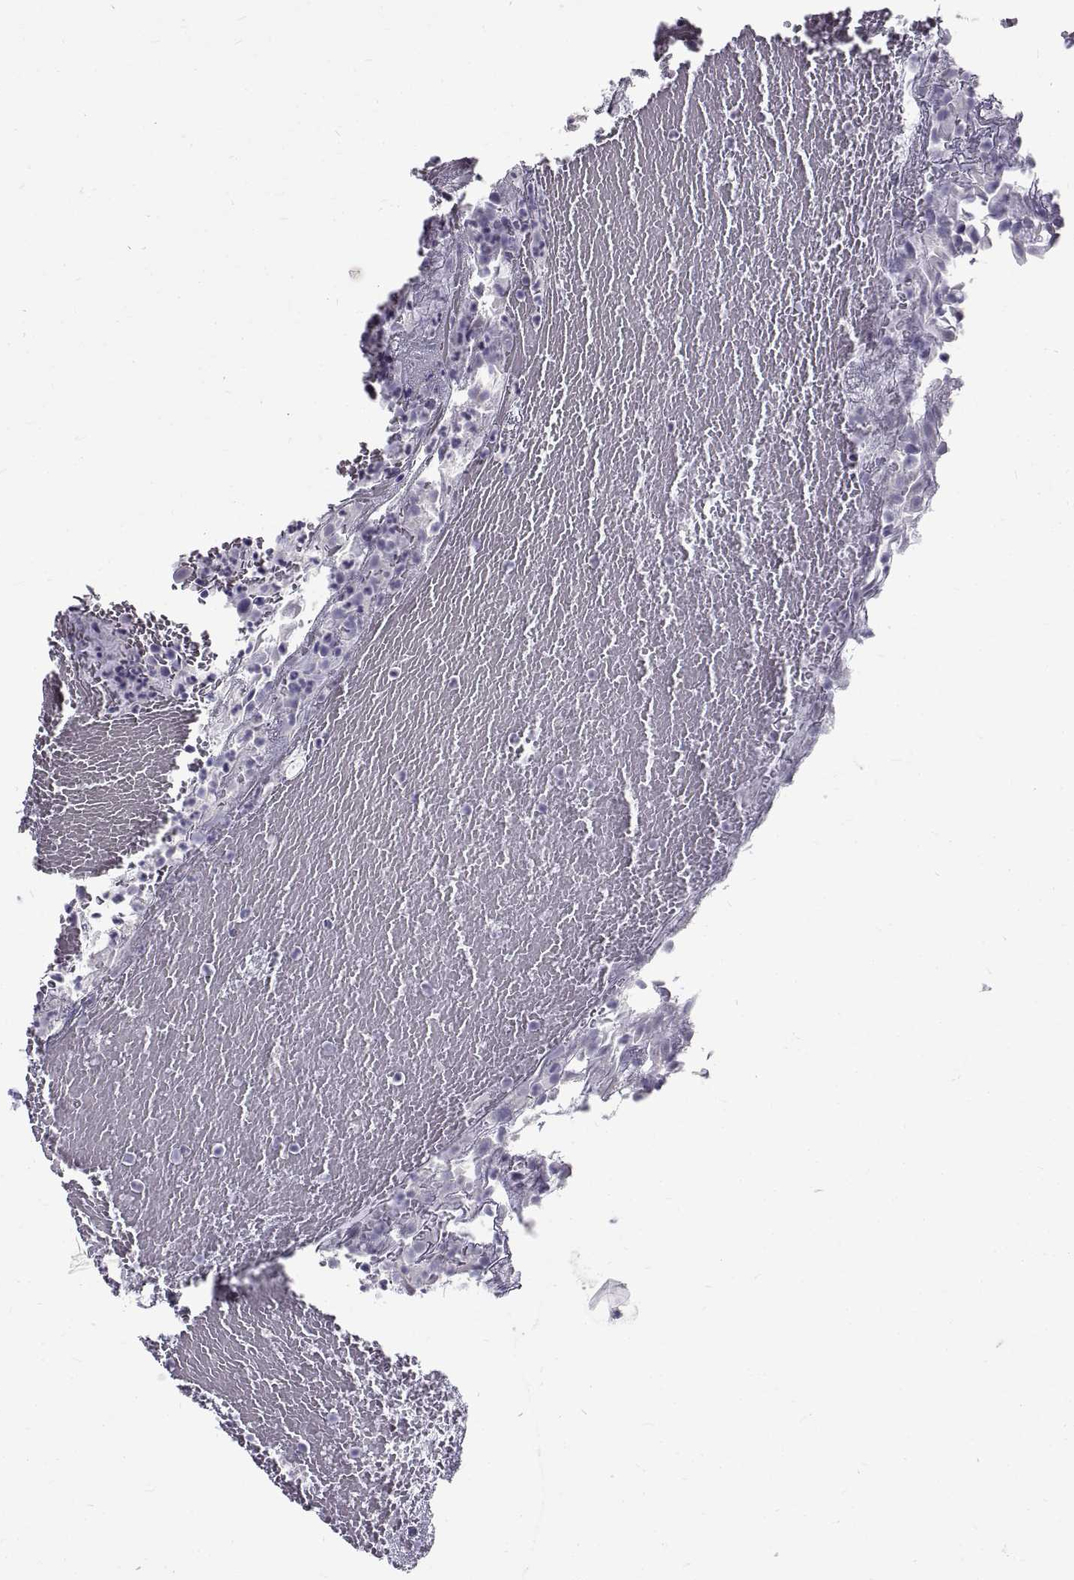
{"staining": {"intensity": "negative", "quantity": "none", "location": "none"}, "tissue": "prostate cancer", "cell_type": "Tumor cells", "image_type": "cancer", "snomed": [{"axis": "morphology", "description": "Adenocarcinoma, High grade"}, {"axis": "topography", "description": "Prostate"}], "caption": "Image shows no significant protein expression in tumor cells of prostate adenocarcinoma (high-grade). (DAB immunohistochemistry visualized using brightfield microscopy, high magnification).", "gene": "GNG12", "patient": {"sex": "male", "age": 53}}